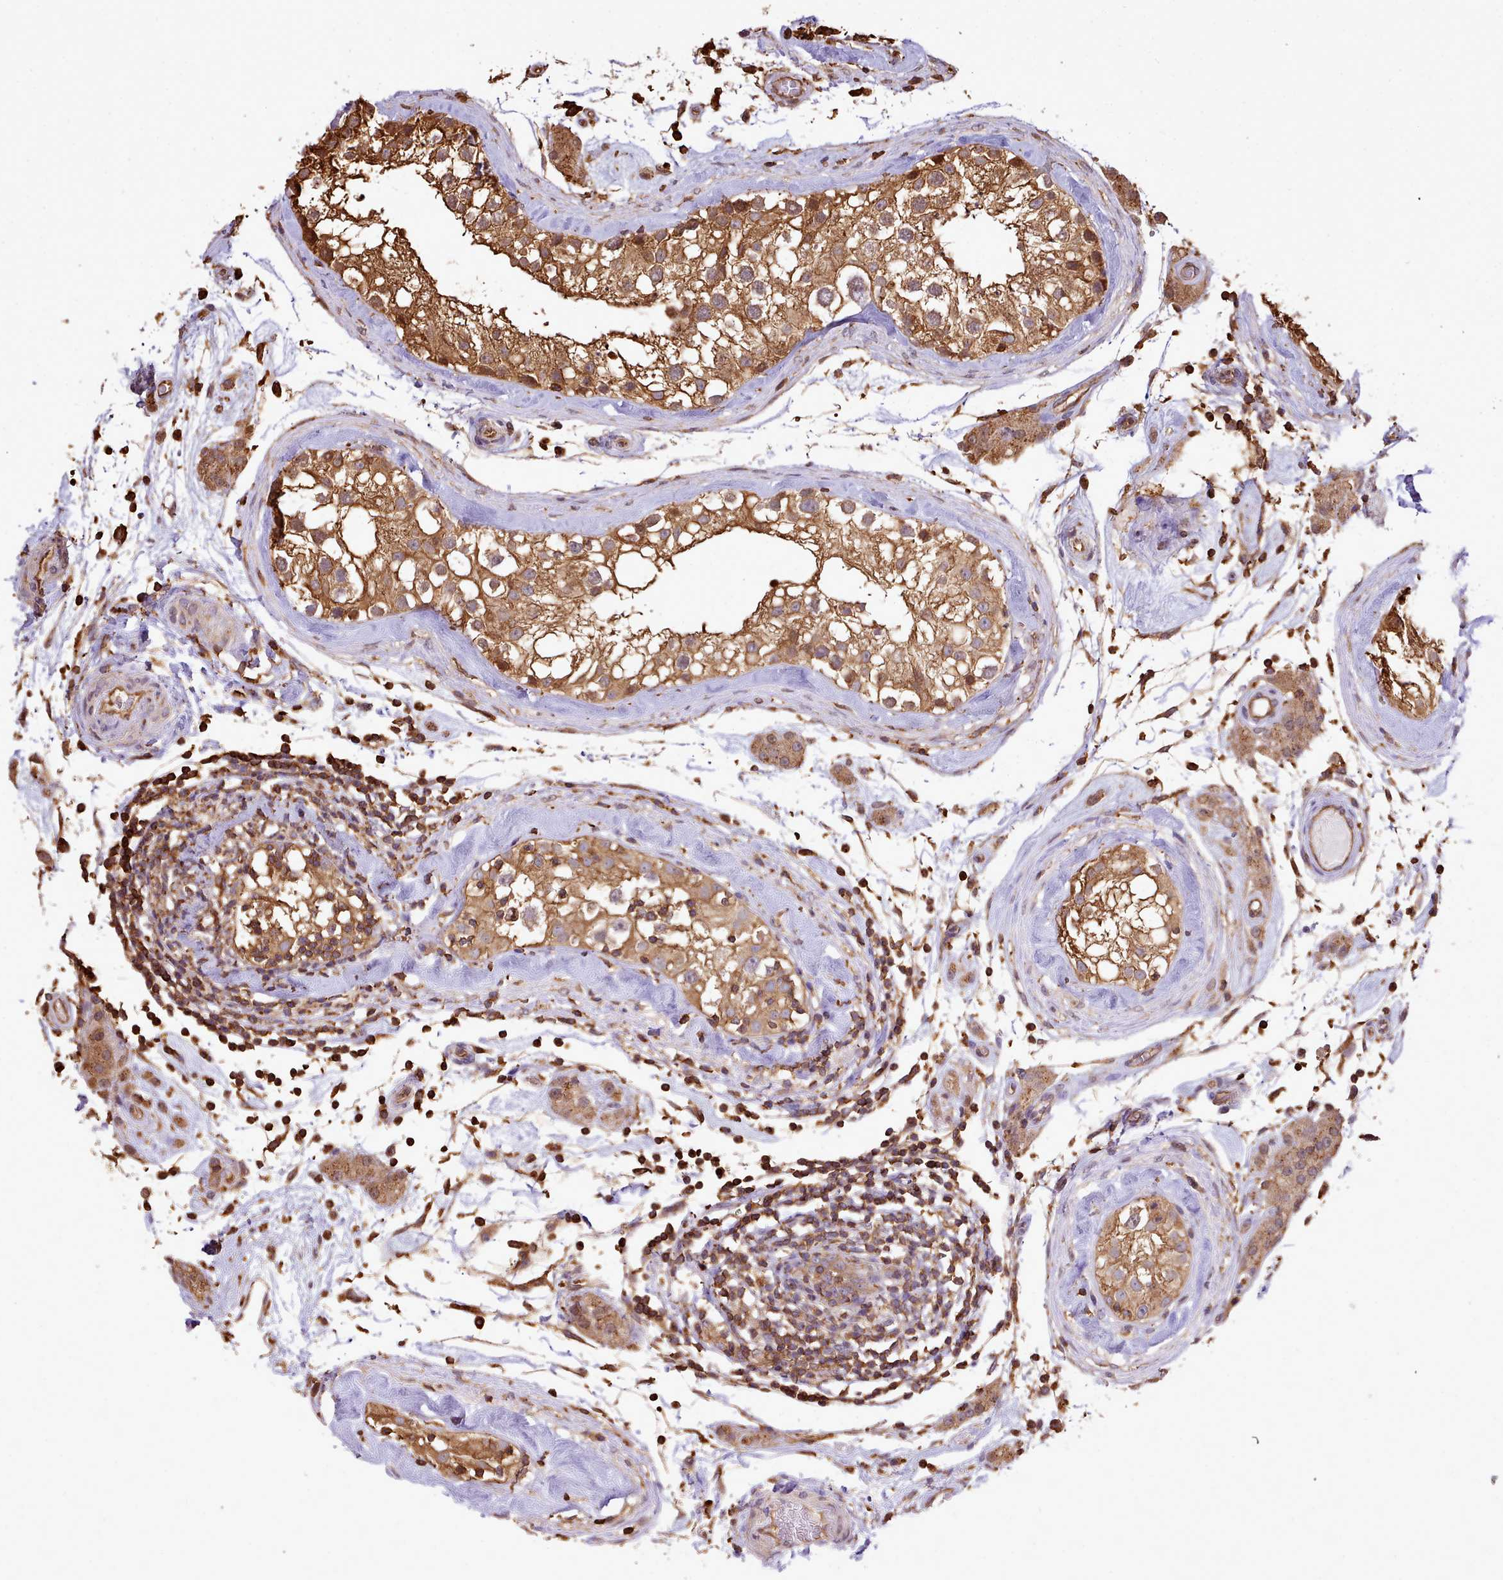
{"staining": {"intensity": "moderate", "quantity": ">75%", "location": "cytoplasmic/membranous"}, "tissue": "testis", "cell_type": "Cells in seminiferous ducts", "image_type": "normal", "snomed": [{"axis": "morphology", "description": "Normal tissue, NOS"}, {"axis": "topography", "description": "Testis"}], "caption": "Immunohistochemistry (IHC) (DAB) staining of unremarkable human testis shows moderate cytoplasmic/membranous protein staining in about >75% of cells in seminiferous ducts. The protein of interest is stained brown, and the nuclei are stained in blue (DAB IHC with brightfield microscopy, high magnification).", "gene": "CAPZA1", "patient": {"sex": "male", "age": 46}}